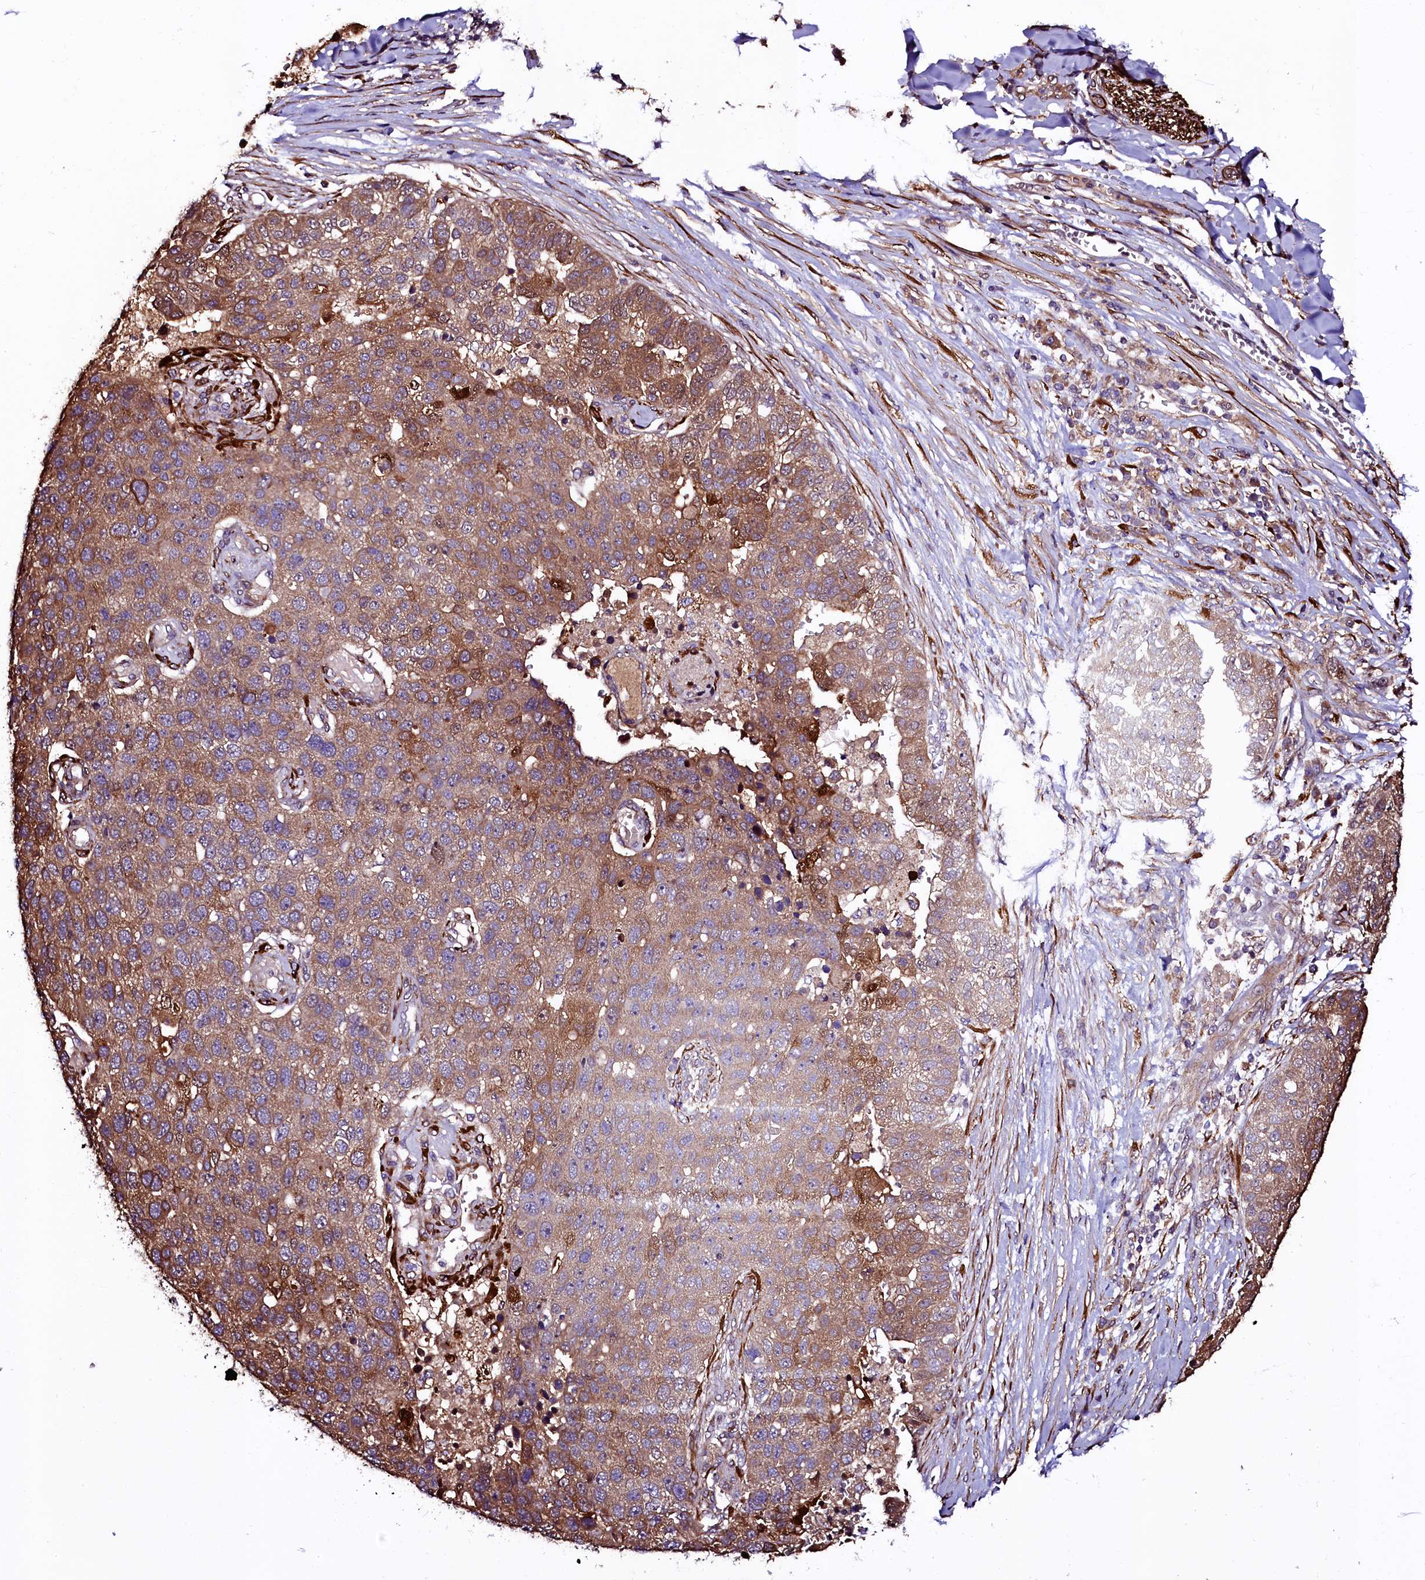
{"staining": {"intensity": "moderate", "quantity": ">75%", "location": "cytoplasmic/membranous"}, "tissue": "pancreatic cancer", "cell_type": "Tumor cells", "image_type": "cancer", "snomed": [{"axis": "morphology", "description": "Adenocarcinoma, NOS"}, {"axis": "topography", "description": "Pancreas"}], "caption": "This is an image of immunohistochemistry (IHC) staining of pancreatic adenocarcinoma, which shows moderate expression in the cytoplasmic/membranous of tumor cells.", "gene": "N4BP1", "patient": {"sex": "female", "age": 61}}